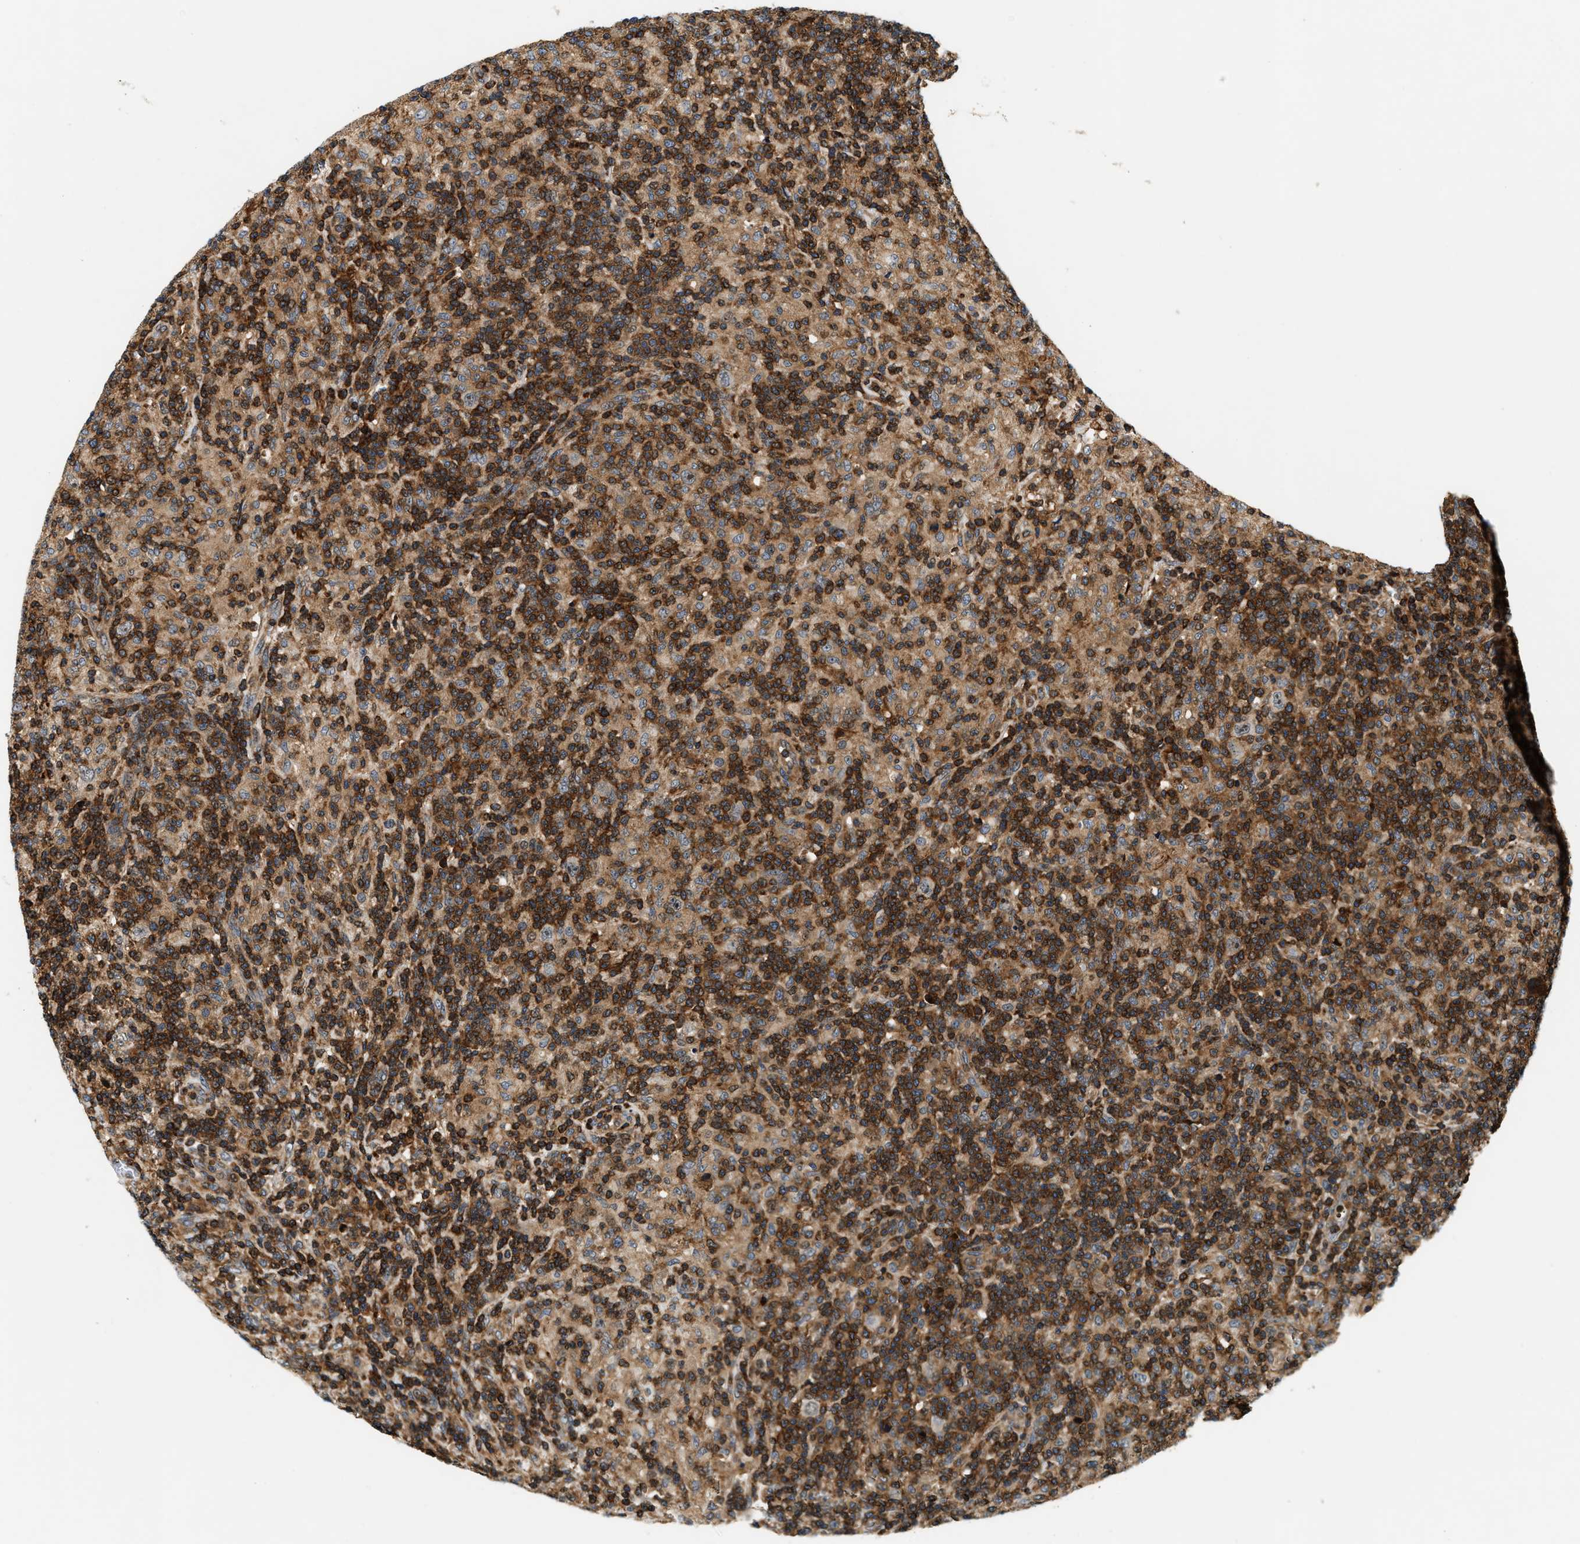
{"staining": {"intensity": "moderate", "quantity": ">75%", "location": "cytoplasmic/membranous"}, "tissue": "lymphoma", "cell_type": "Tumor cells", "image_type": "cancer", "snomed": [{"axis": "morphology", "description": "Hodgkin's disease, NOS"}, {"axis": "topography", "description": "Lymph node"}], "caption": "Moderate cytoplasmic/membranous staining is identified in about >75% of tumor cells in lymphoma.", "gene": "SAMD9", "patient": {"sex": "male", "age": 70}}